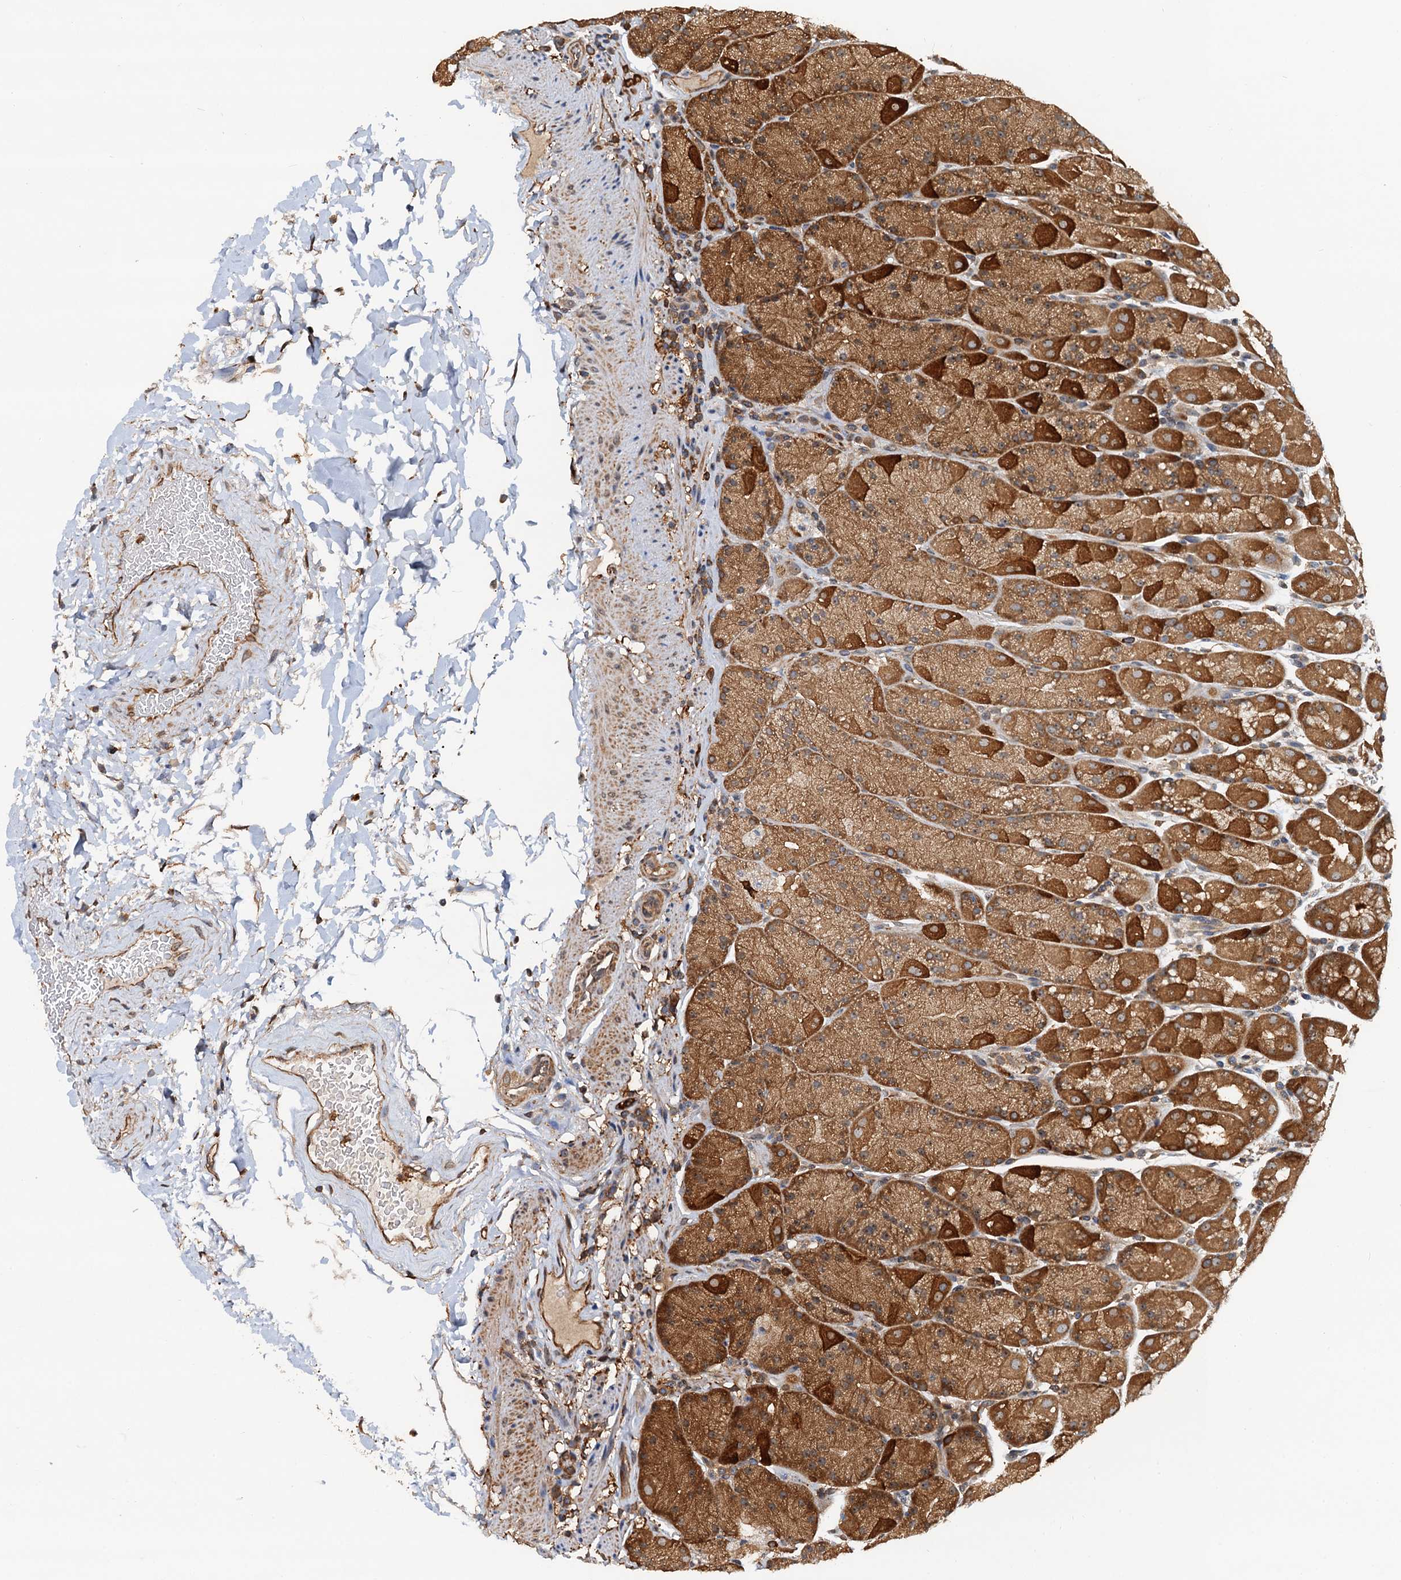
{"staining": {"intensity": "strong", "quantity": ">75%", "location": "cytoplasmic/membranous"}, "tissue": "stomach", "cell_type": "Glandular cells", "image_type": "normal", "snomed": [{"axis": "morphology", "description": "Normal tissue, NOS"}, {"axis": "topography", "description": "Stomach, upper"}, {"axis": "topography", "description": "Stomach, lower"}], "caption": "The photomicrograph reveals staining of normal stomach, revealing strong cytoplasmic/membranous protein staining (brown color) within glandular cells.", "gene": "USP6NL", "patient": {"sex": "male", "age": 67}}